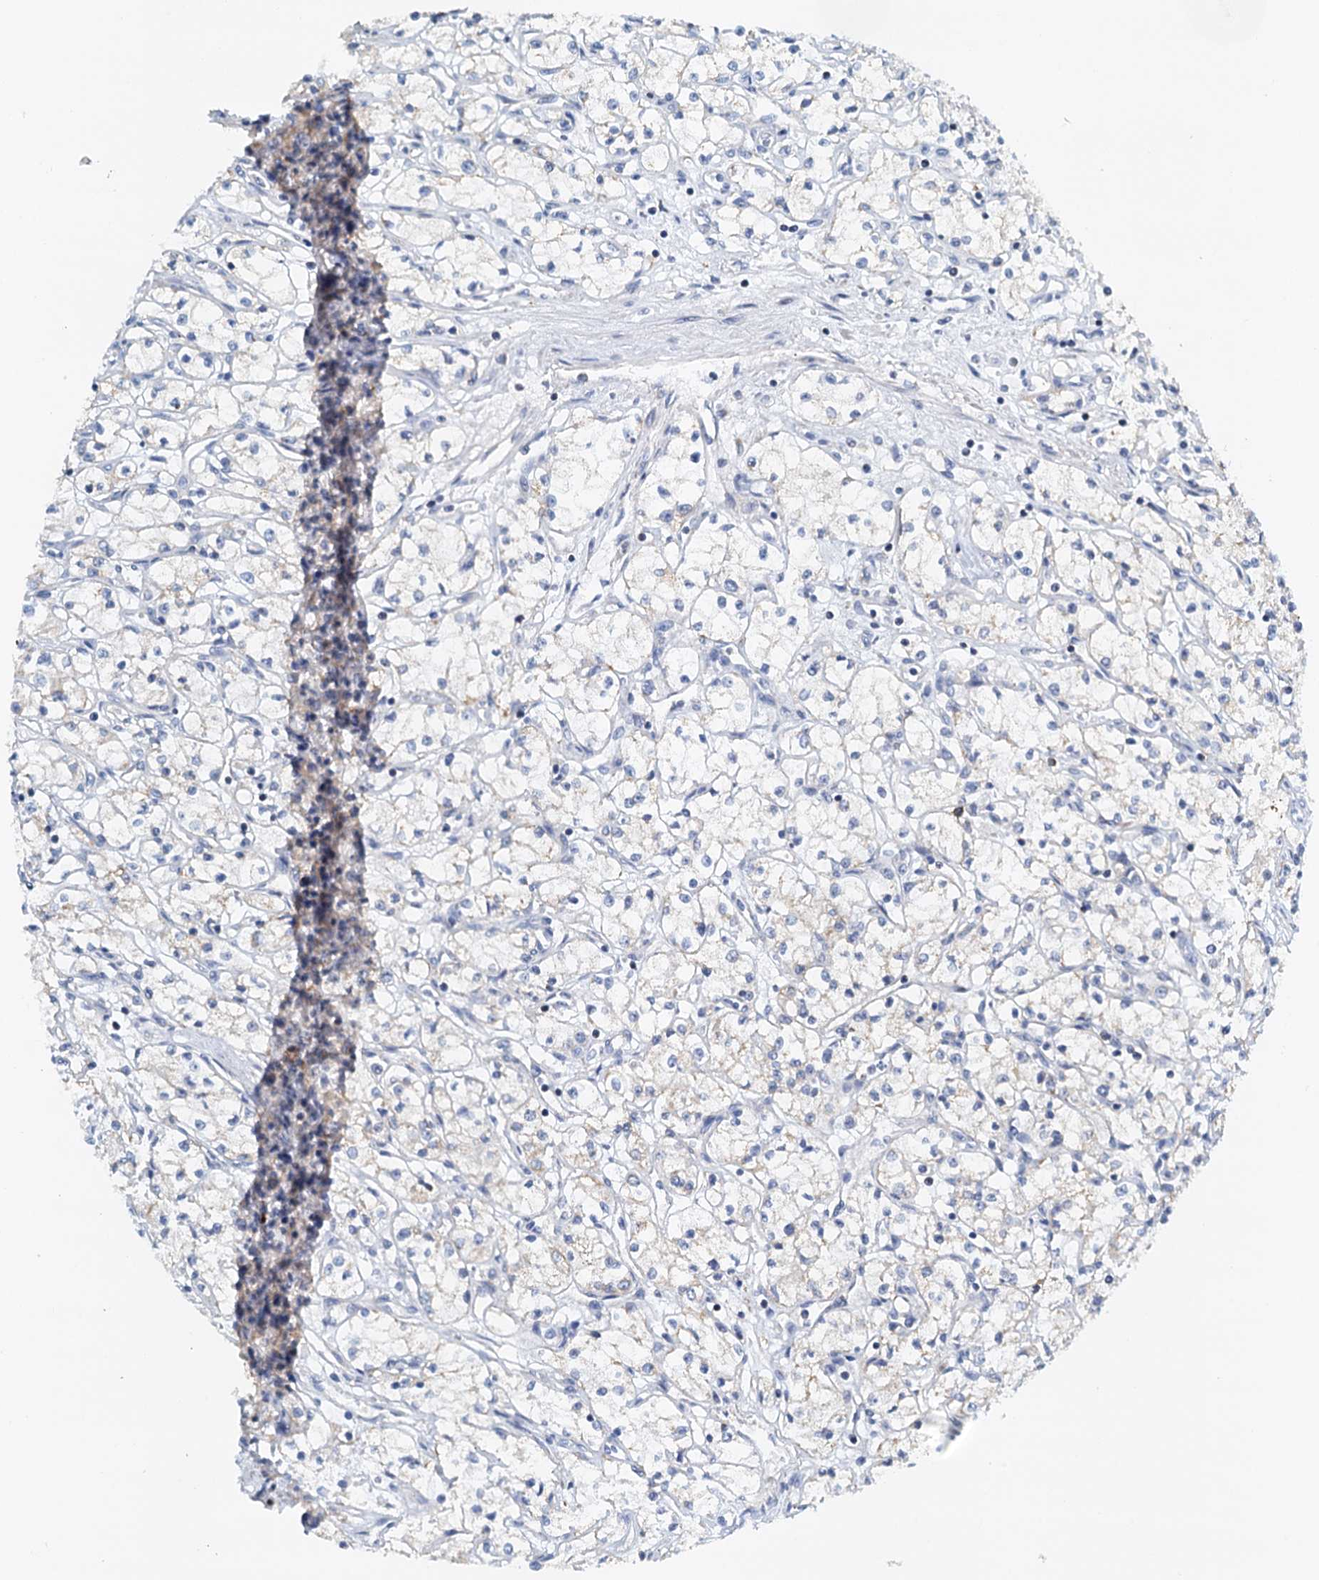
{"staining": {"intensity": "negative", "quantity": "none", "location": "none"}, "tissue": "renal cancer", "cell_type": "Tumor cells", "image_type": "cancer", "snomed": [{"axis": "morphology", "description": "Adenocarcinoma, NOS"}, {"axis": "topography", "description": "Kidney"}], "caption": "An image of renal cancer stained for a protein demonstrates no brown staining in tumor cells. (Brightfield microscopy of DAB (3,3'-diaminobenzidine) immunohistochemistry (IHC) at high magnification).", "gene": "POC1A", "patient": {"sex": "male", "age": 59}}